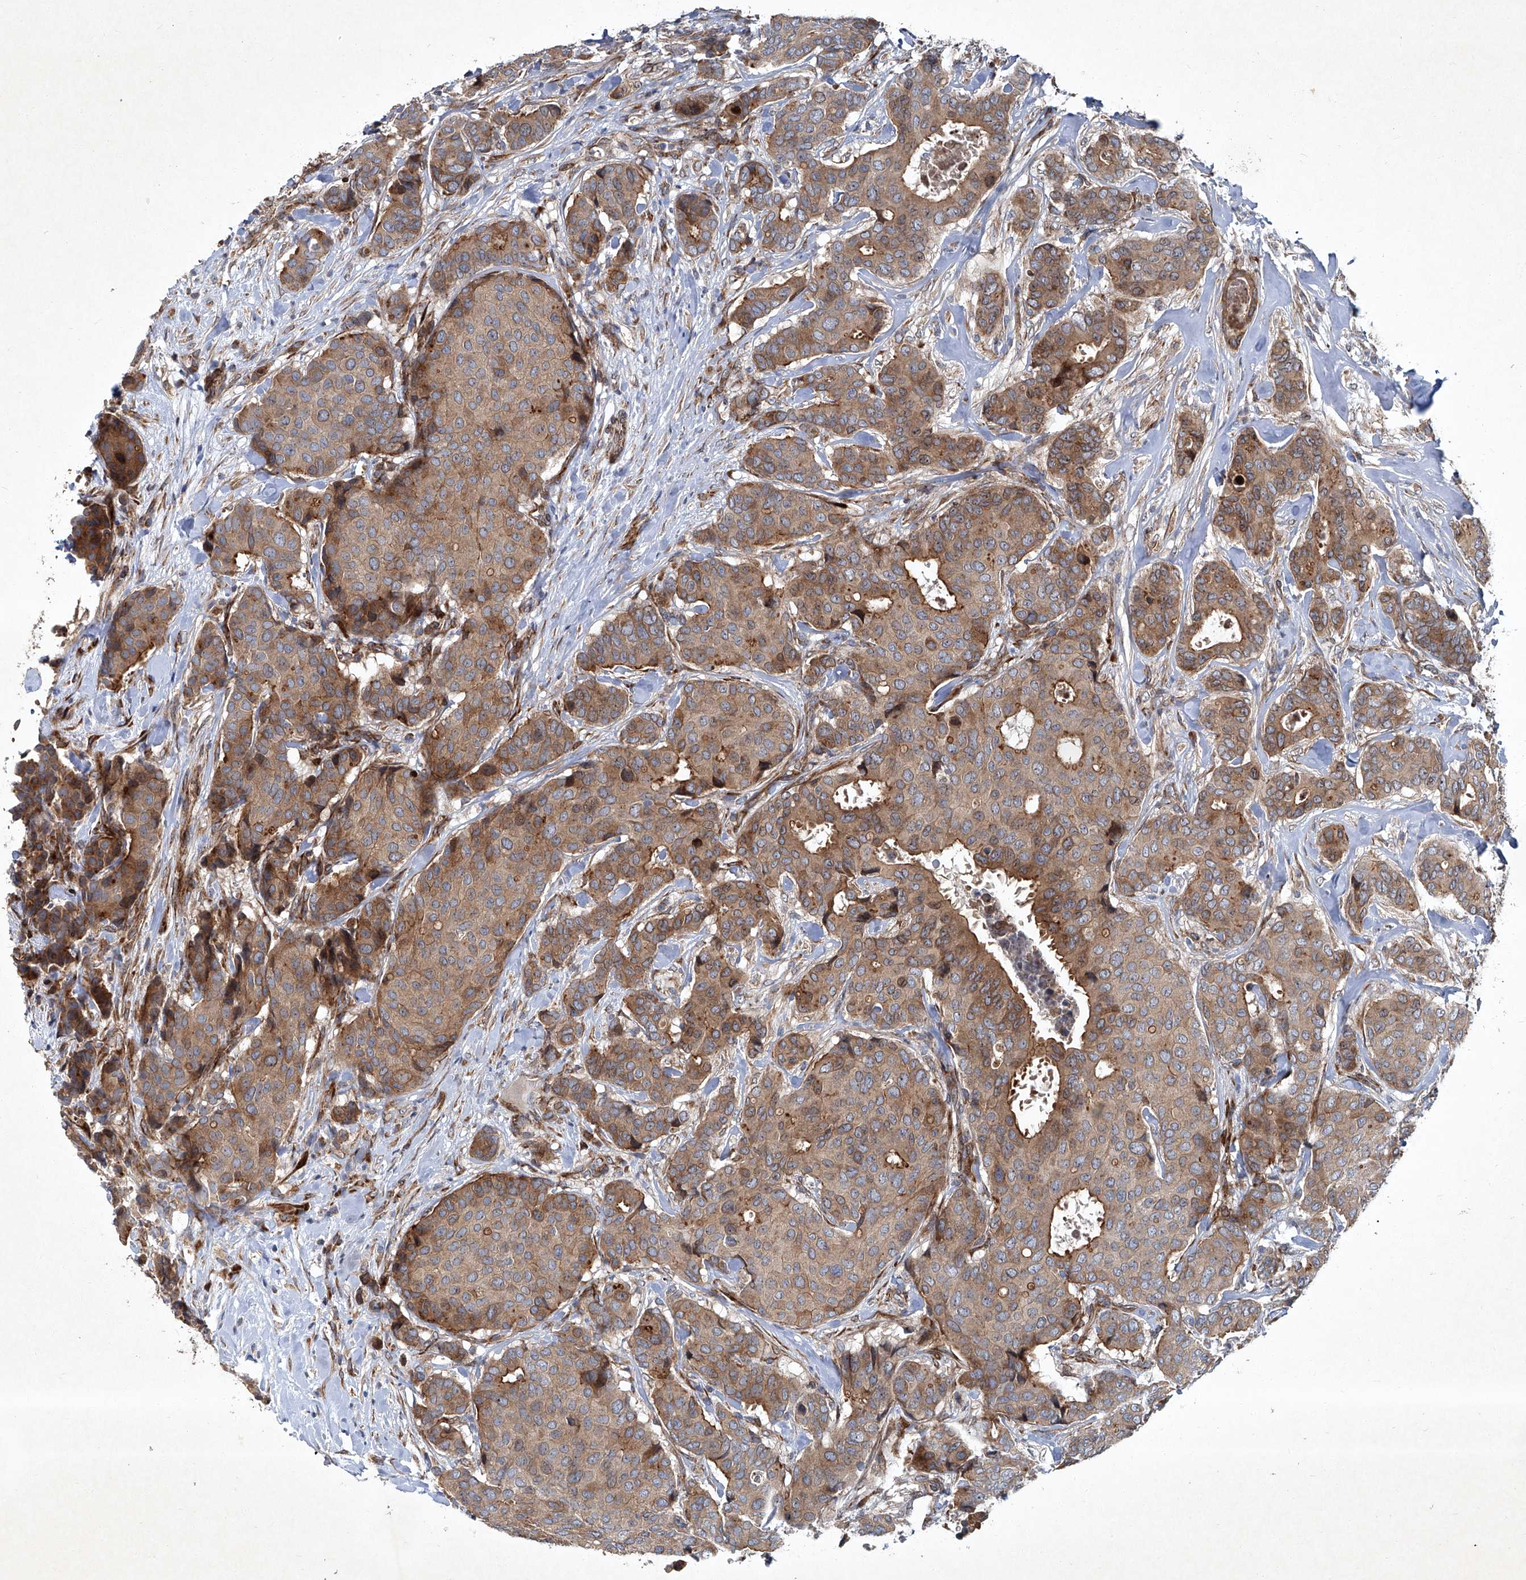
{"staining": {"intensity": "moderate", "quantity": ">75%", "location": "cytoplasmic/membranous"}, "tissue": "breast cancer", "cell_type": "Tumor cells", "image_type": "cancer", "snomed": [{"axis": "morphology", "description": "Duct carcinoma"}, {"axis": "topography", "description": "Breast"}], "caption": "Breast infiltrating ductal carcinoma tissue displays moderate cytoplasmic/membranous expression in approximately >75% of tumor cells, visualized by immunohistochemistry.", "gene": "GPR132", "patient": {"sex": "female", "age": 75}}